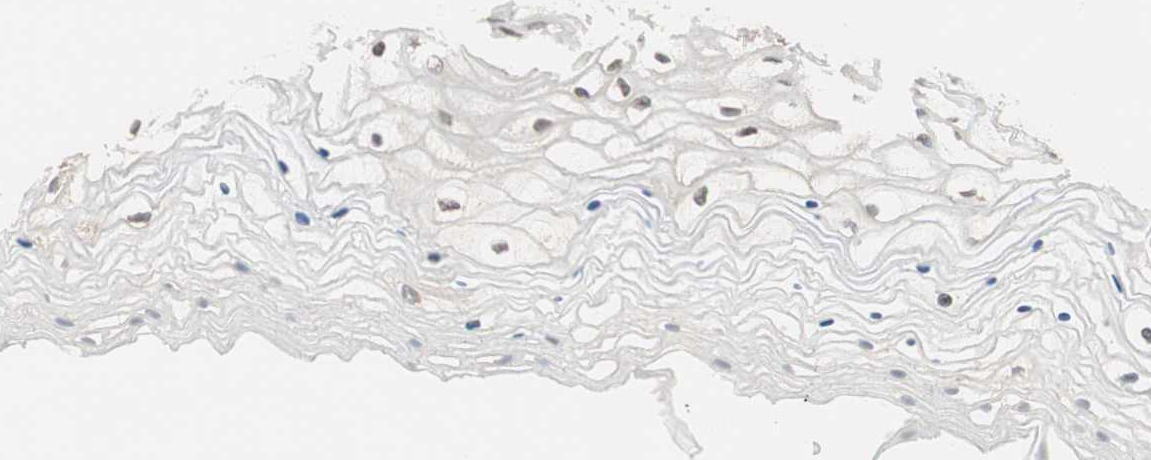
{"staining": {"intensity": "moderate", "quantity": ">75%", "location": "cytoplasmic/membranous,nuclear"}, "tissue": "vagina", "cell_type": "Squamous epithelial cells", "image_type": "normal", "snomed": [{"axis": "morphology", "description": "Normal tissue, NOS"}, {"axis": "topography", "description": "Vagina"}], "caption": "Brown immunohistochemical staining in unremarkable human vagina shows moderate cytoplasmic/membranous,nuclear expression in about >75% of squamous epithelial cells. The protein of interest is stained brown, and the nuclei are stained in blue (DAB (3,3'-diaminobenzidine) IHC with brightfield microscopy, high magnification).", "gene": "ZBTB17", "patient": {"sex": "female", "age": 34}}